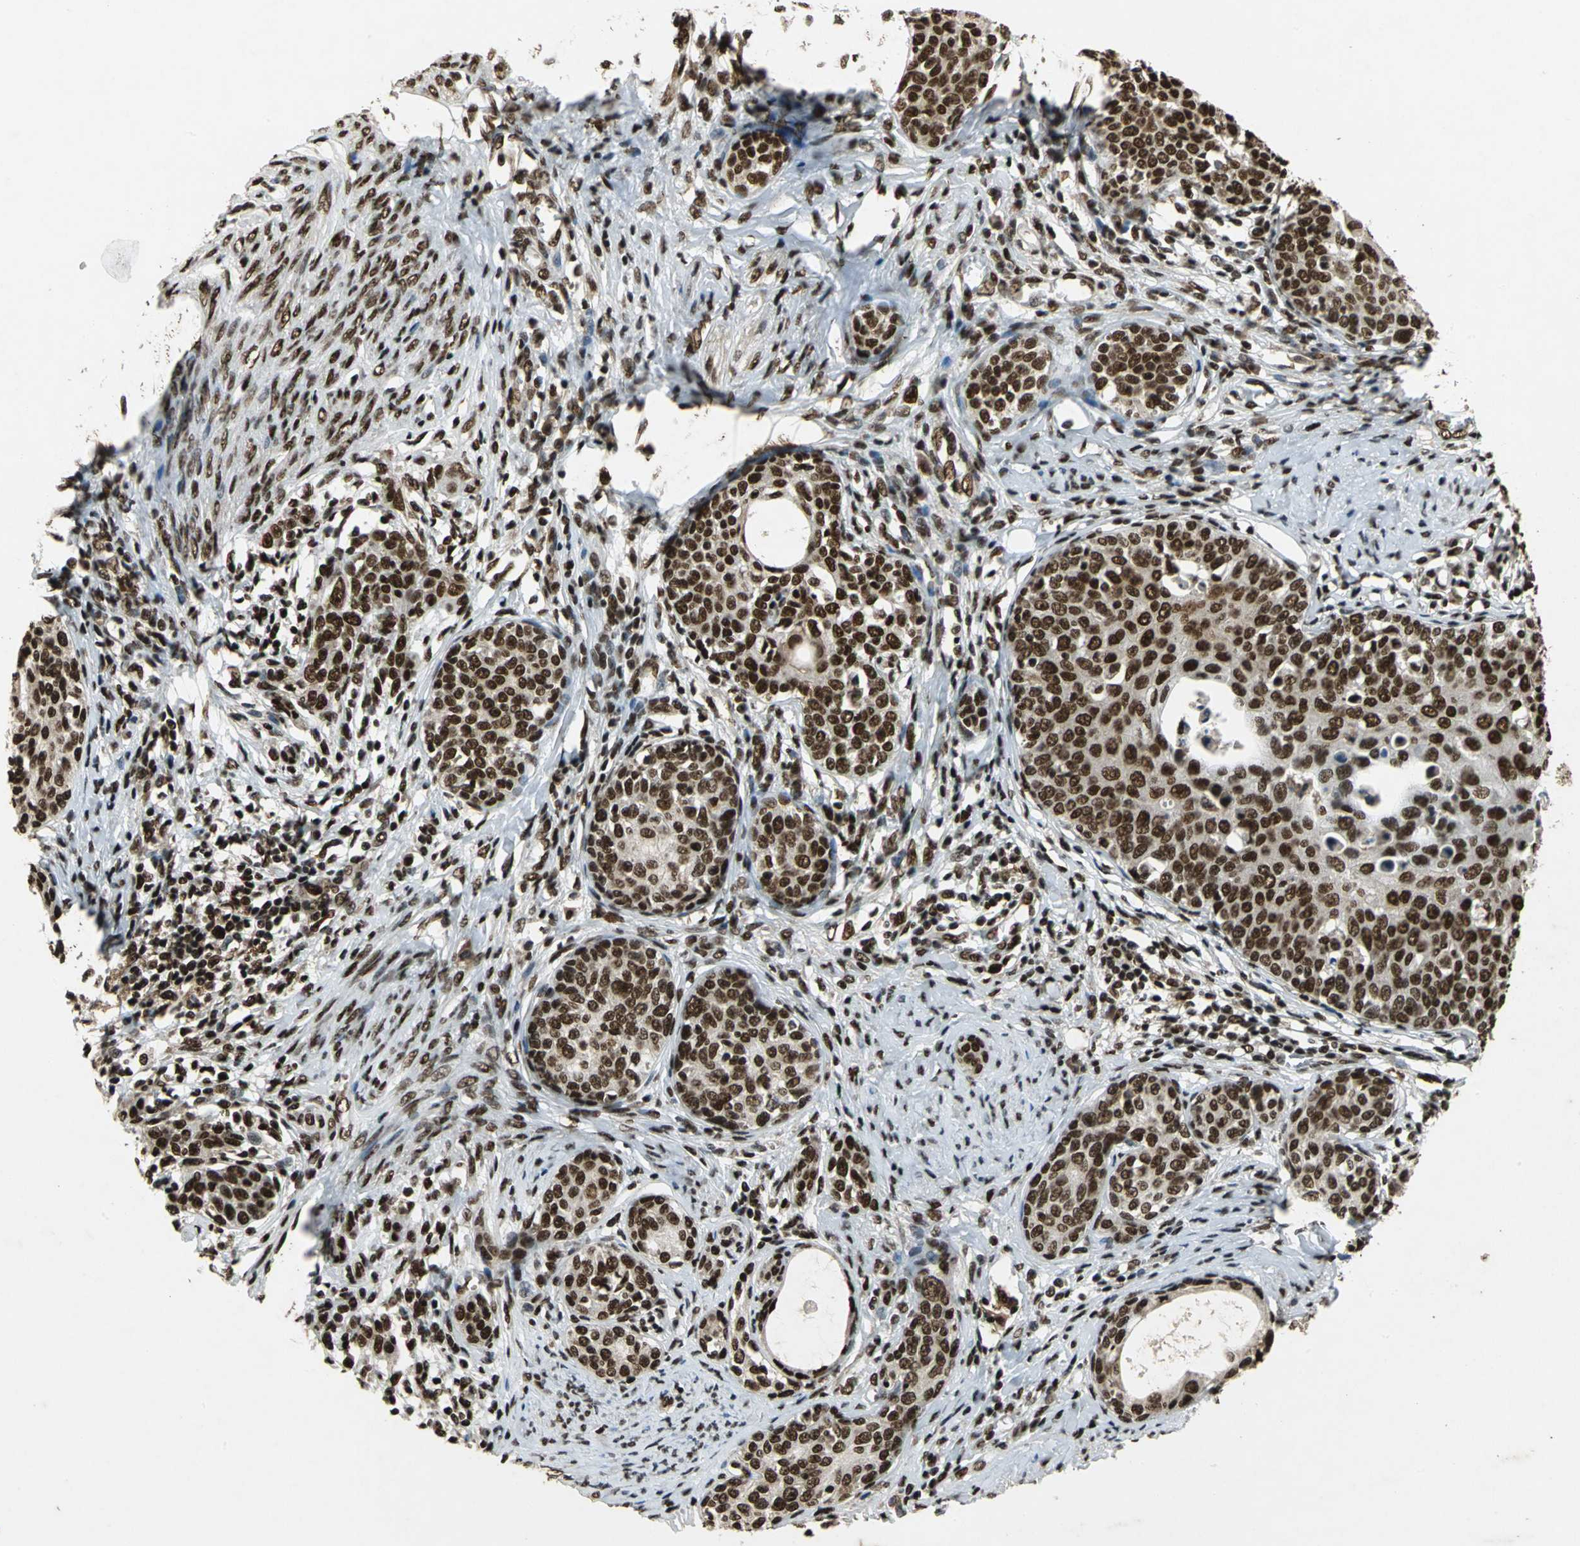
{"staining": {"intensity": "strong", "quantity": ">75%", "location": "nuclear"}, "tissue": "cervical cancer", "cell_type": "Tumor cells", "image_type": "cancer", "snomed": [{"axis": "morphology", "description": "Squamous cell carcinoma, NOS"}, {"axis": "morphology", "description": "Adenocarcinoma, NOS"}, {"axis": "topography", "description": "Cervix"}], "caption": "Brown immunohistochemical staining in human adenocarcinoma (cervical) reveals strong nuclear expression in about >75% of tumor cells. Nuclei are stained in blue.", "gene": "MTA2", "patient": {"sex": "female", "age": 52}}